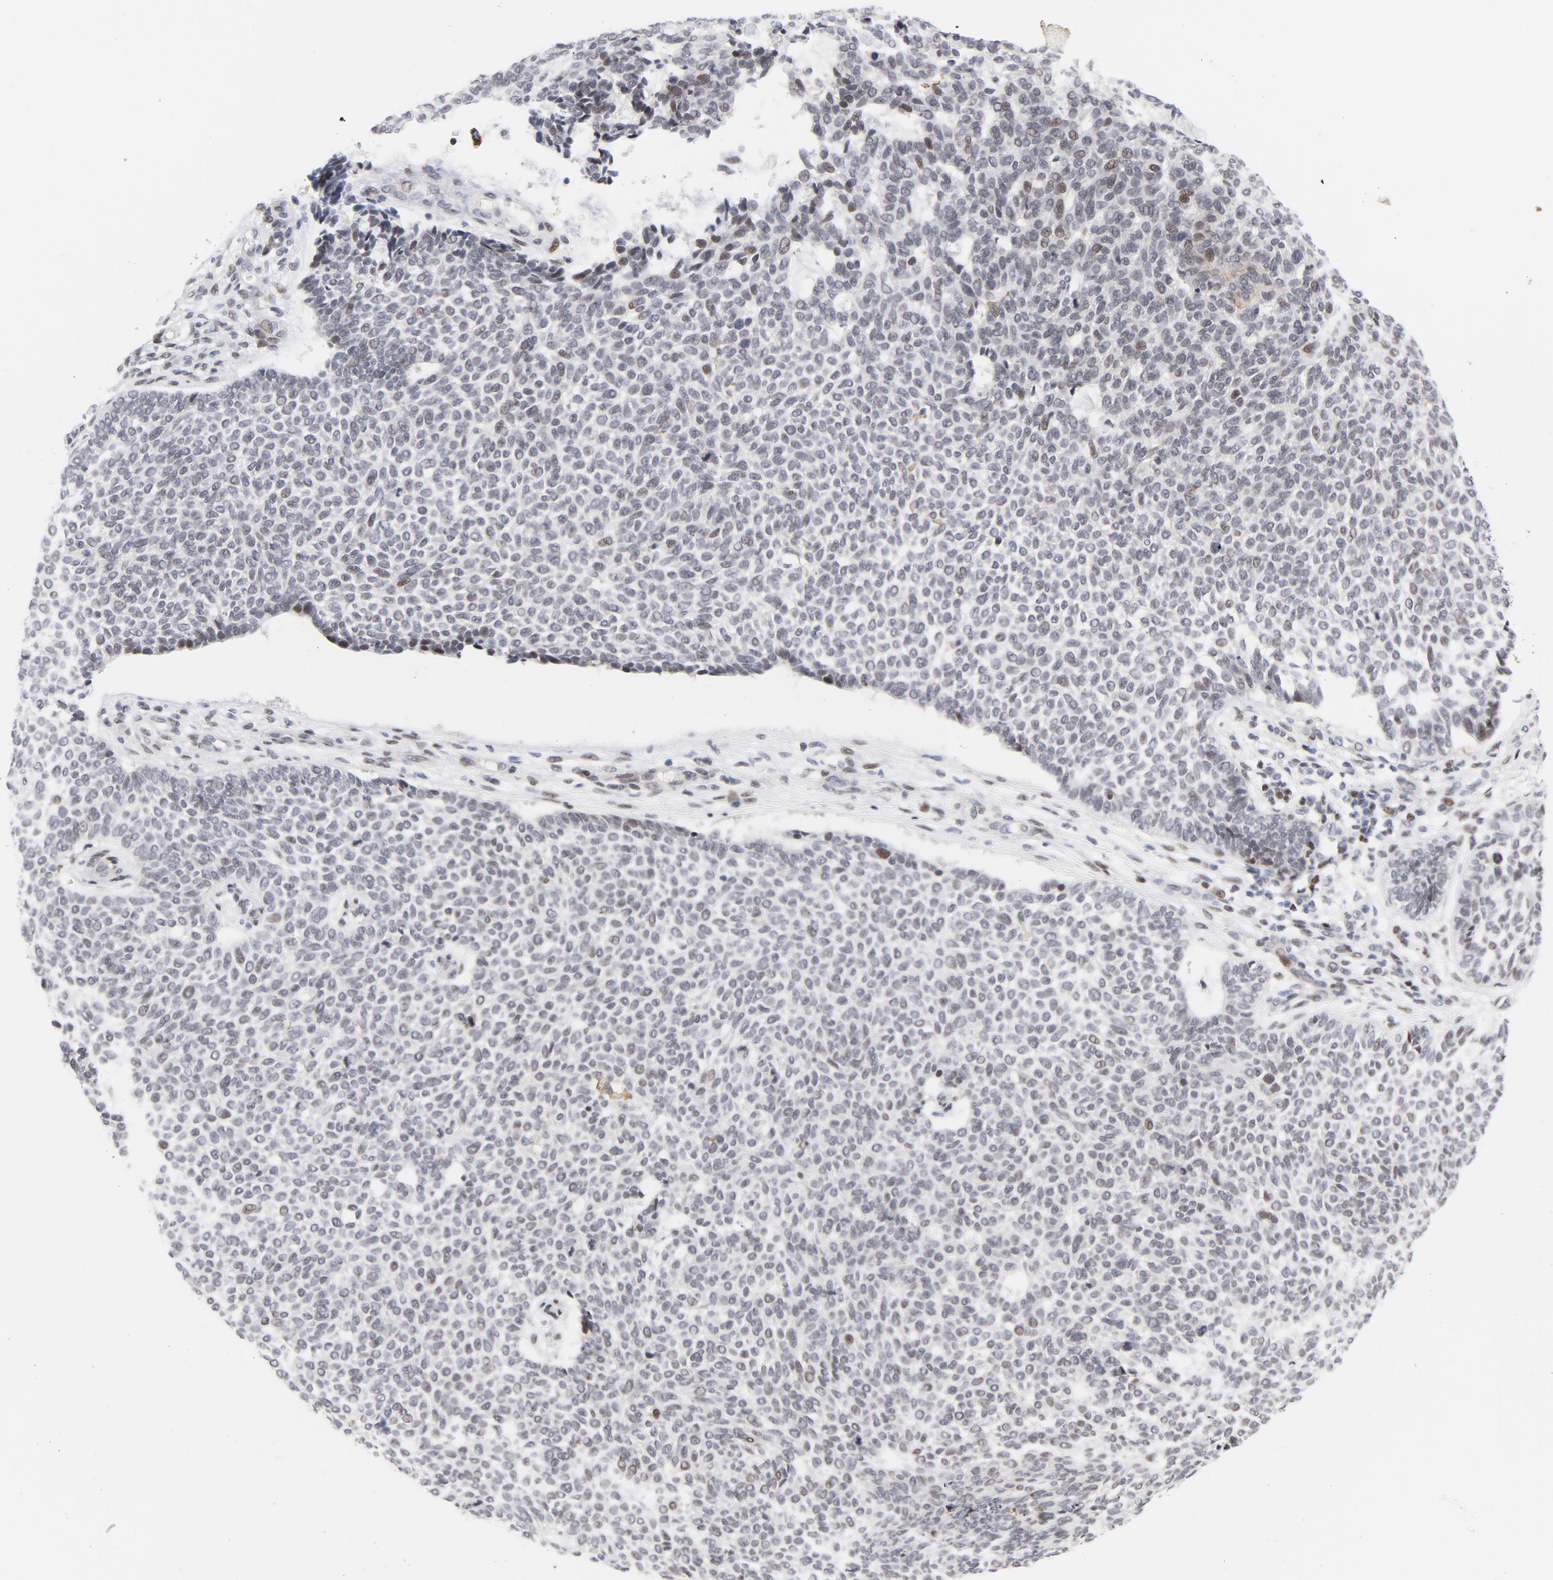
{"staining": {"intensity": "weak", "quantity": "<25%", "location": "nuclear"}, "tissue": "skin cancer", "cell_type": "Tumor cells", "image_type": "cancer", "snomed": [{"axis": "morphology", "description": "Normal tissue, NOS"}, {"axis": "morphology", "description": "Basal cell carcinoma"}, {"axis": "topography", "description": "Skin"}], "caption": "This is an immunohistochemistry (IHC) image of human skin cancer (basal cell carcinoma). There is no expression in tumor cells.", "gene": "NFIC", "patient": {"sex": "male", "age": 87}}